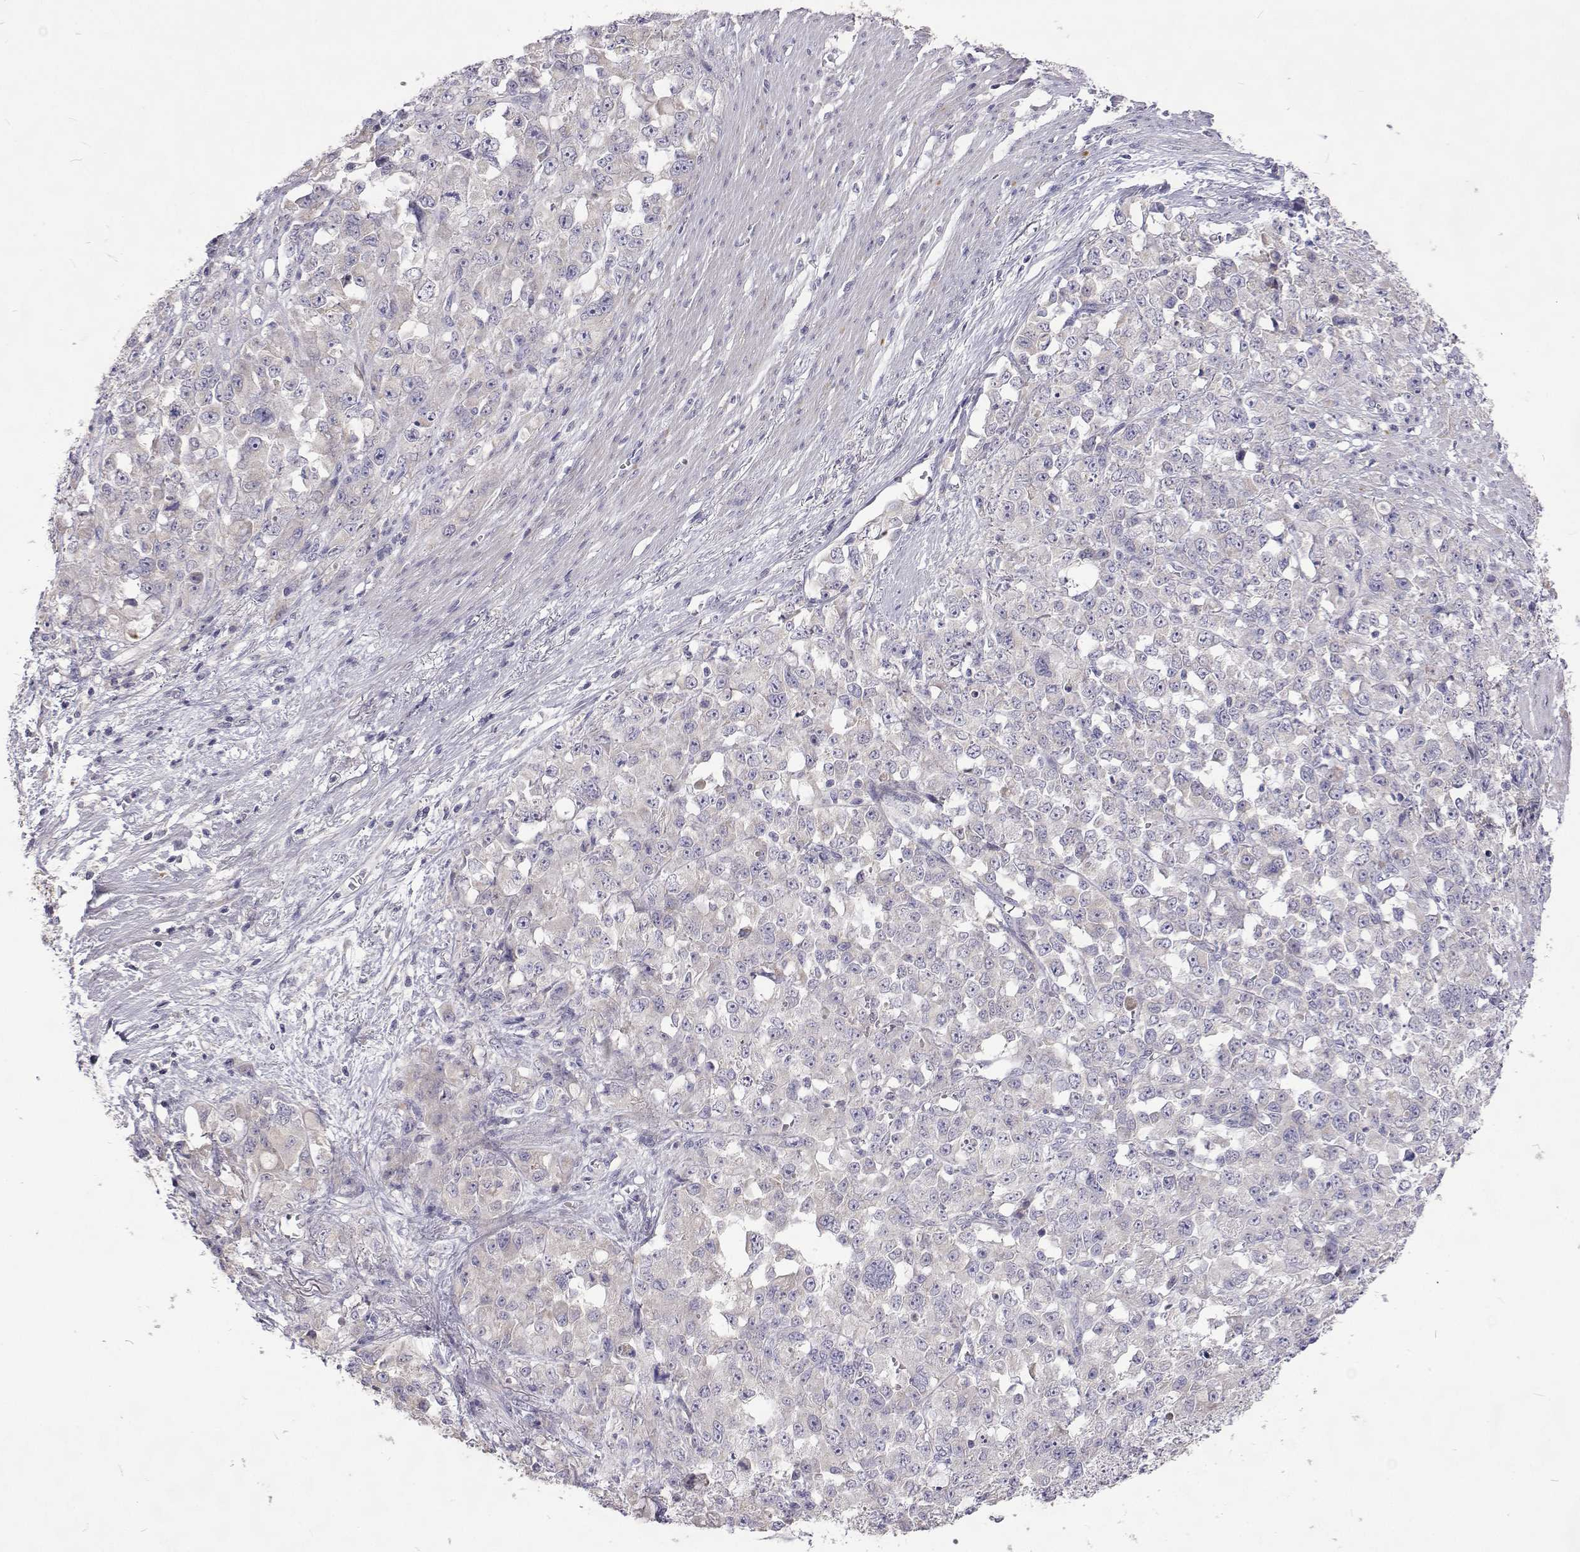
{"staining": {"intensity": "negative", "quantity": "none", "location": "none"}, "tissue": "stomach cancer", "cell_type": "Tumor cells", "image_type": "cancer", "snomed": [{"axis": "morphology", "description": "Adenocarcinoma, NOS"}, {"axis": "topography", "description": "Stomach"}], "caption": "High magnification brightfield microscopy of adenocarcinoma (stomach) stained with DAB (3,3'-diaminobenzidine) (brown) and counterstained with hematoxylin (blue): tumor cells show no significant positivity. Nuclei are stained in blue.", "gene": "NPR3", "patient": {"sex": "female", "age": 76}}